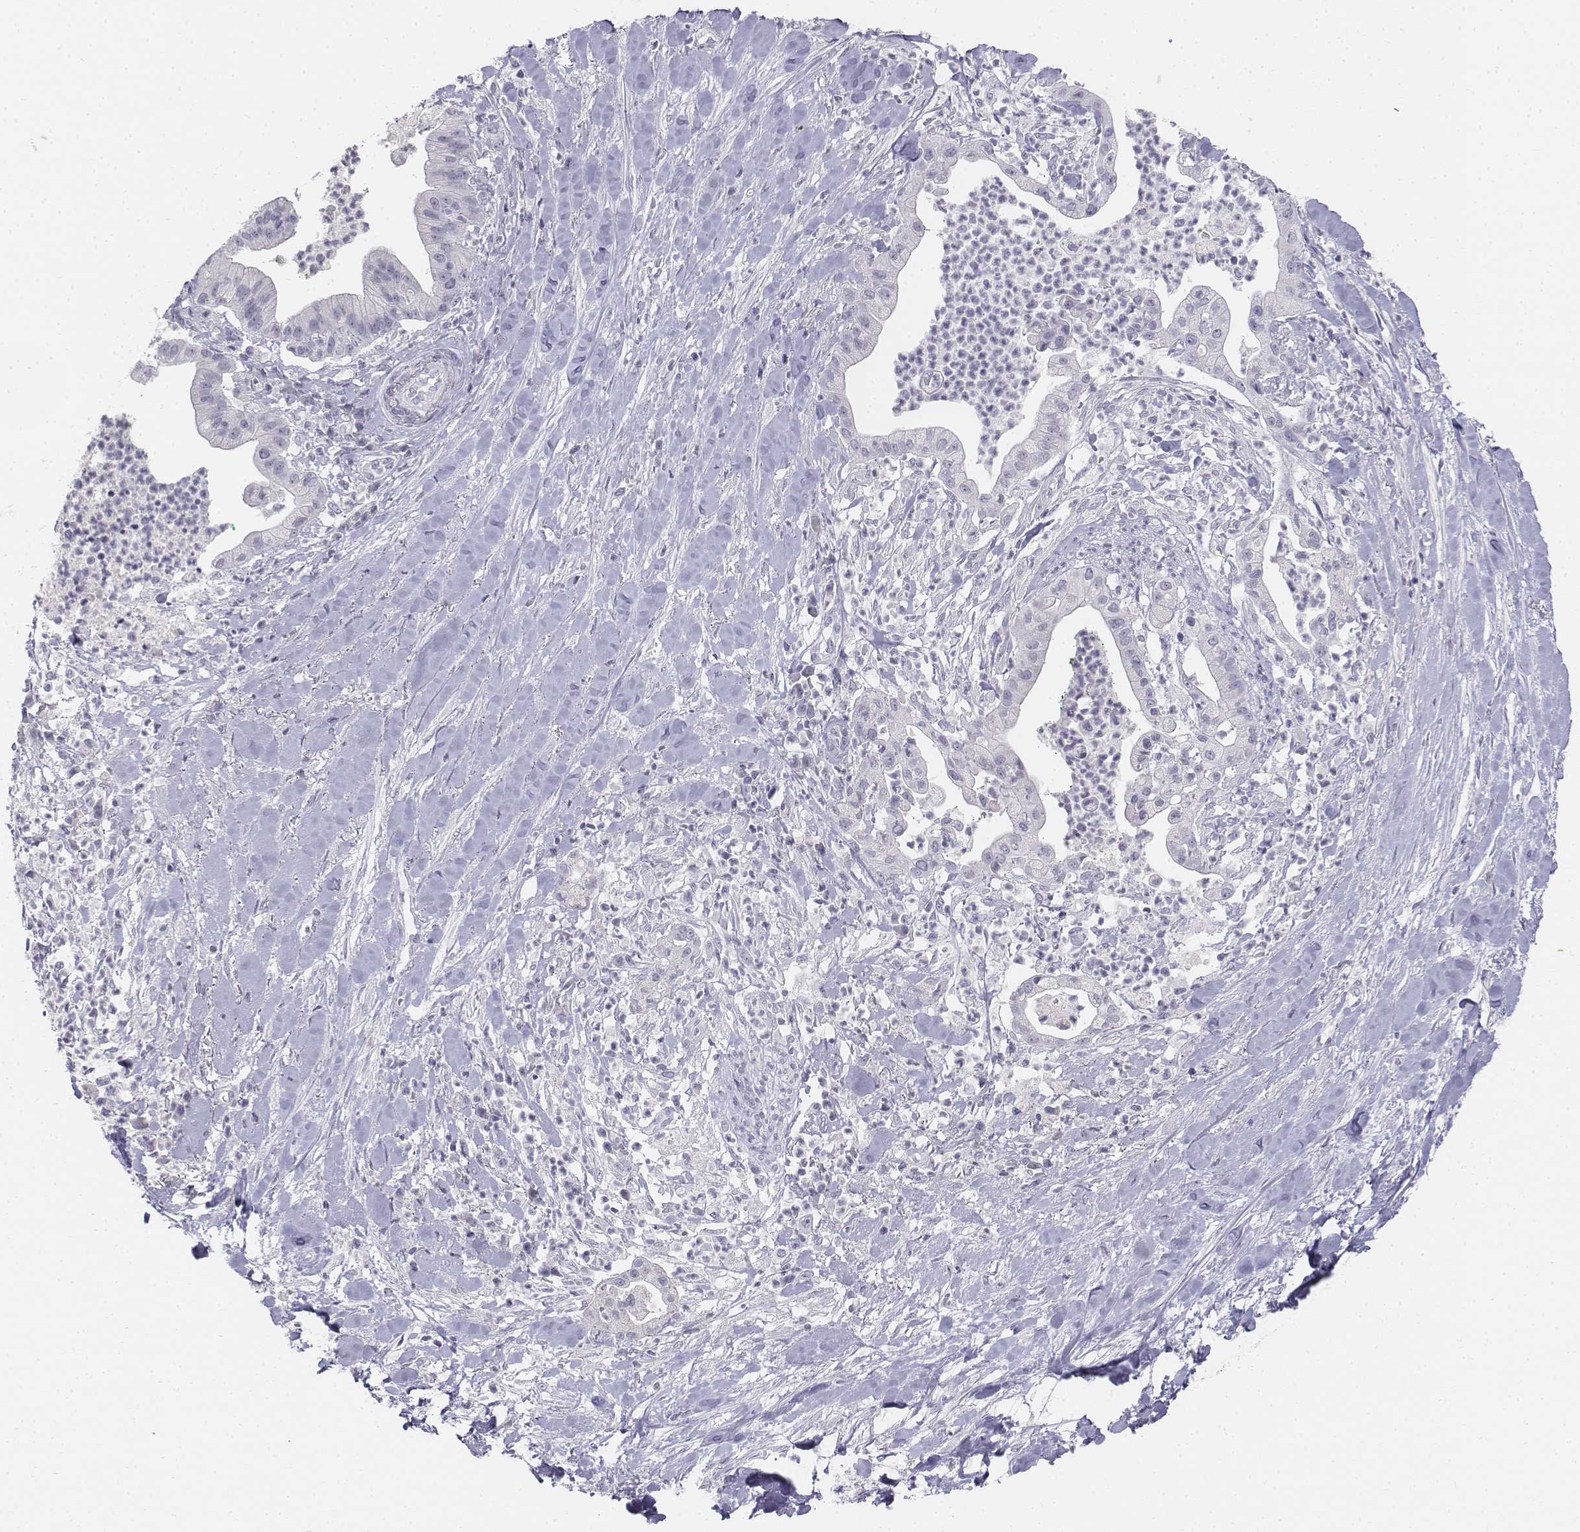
{"staining": {"intensity": "negative", "quantity": "none", "location": "none"}, "tissue": "pancreatic cancer", "cell_type": "Tumor cells", "image_type": "cancer", "snomed": [{"axis": "morphology", "description": "Normal tissue, NOS"}, {"axis": "morphology", "description": "Adenocarcinoma, NOS"}, {"axis": "topography", "description": "Lymph node"}, {"axis": "topography", "description": "Pancreas"}], "caption": "Photomicrograph shows no significant protein staining in tumor cells of pancreatic cancer (adenocarcinoma).", "gene": "TH", "patient": {"sex": "female", "age": 58}}